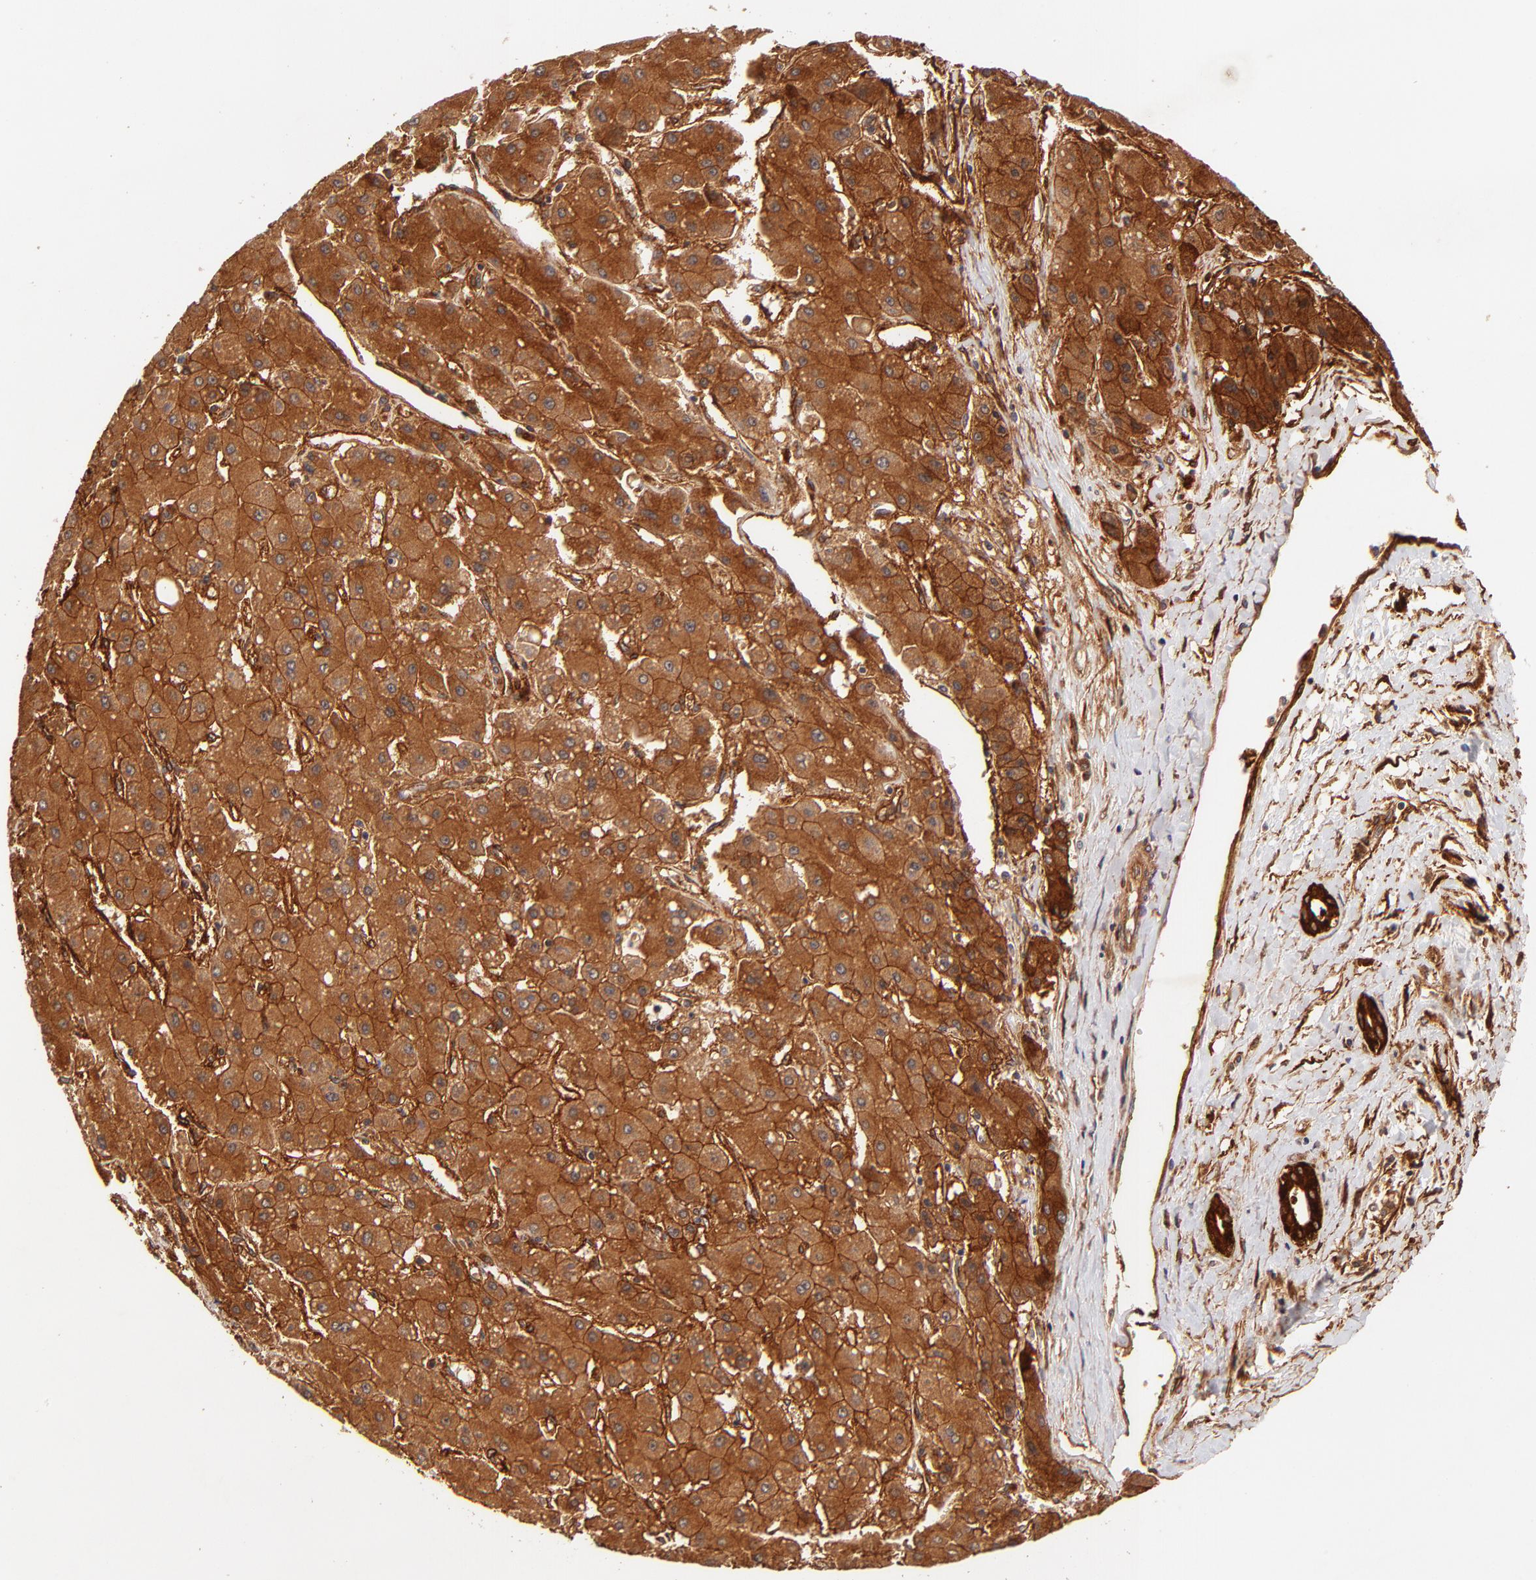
{"staining": {"intensity": "strong", "quantity": ">75%", "location": "cytoplasmic/membranous"}, "tissue": "liver cancer", "cell_type": "Tumor cells", "image_type": "cancer", "snomed": [{"axis": "morphology", "description": "Carcinoma, Hepatocellular, NOS"}, {"axis": "topography", "description": "Liver"}], "caption": "A brown stain labels strong cytoplasmic/membranous staining of a protein in human liver hepatocellular carcinoma tumor cells.", "gene": "ITGB1", "patient": {"sex": "female", "age": 52}}